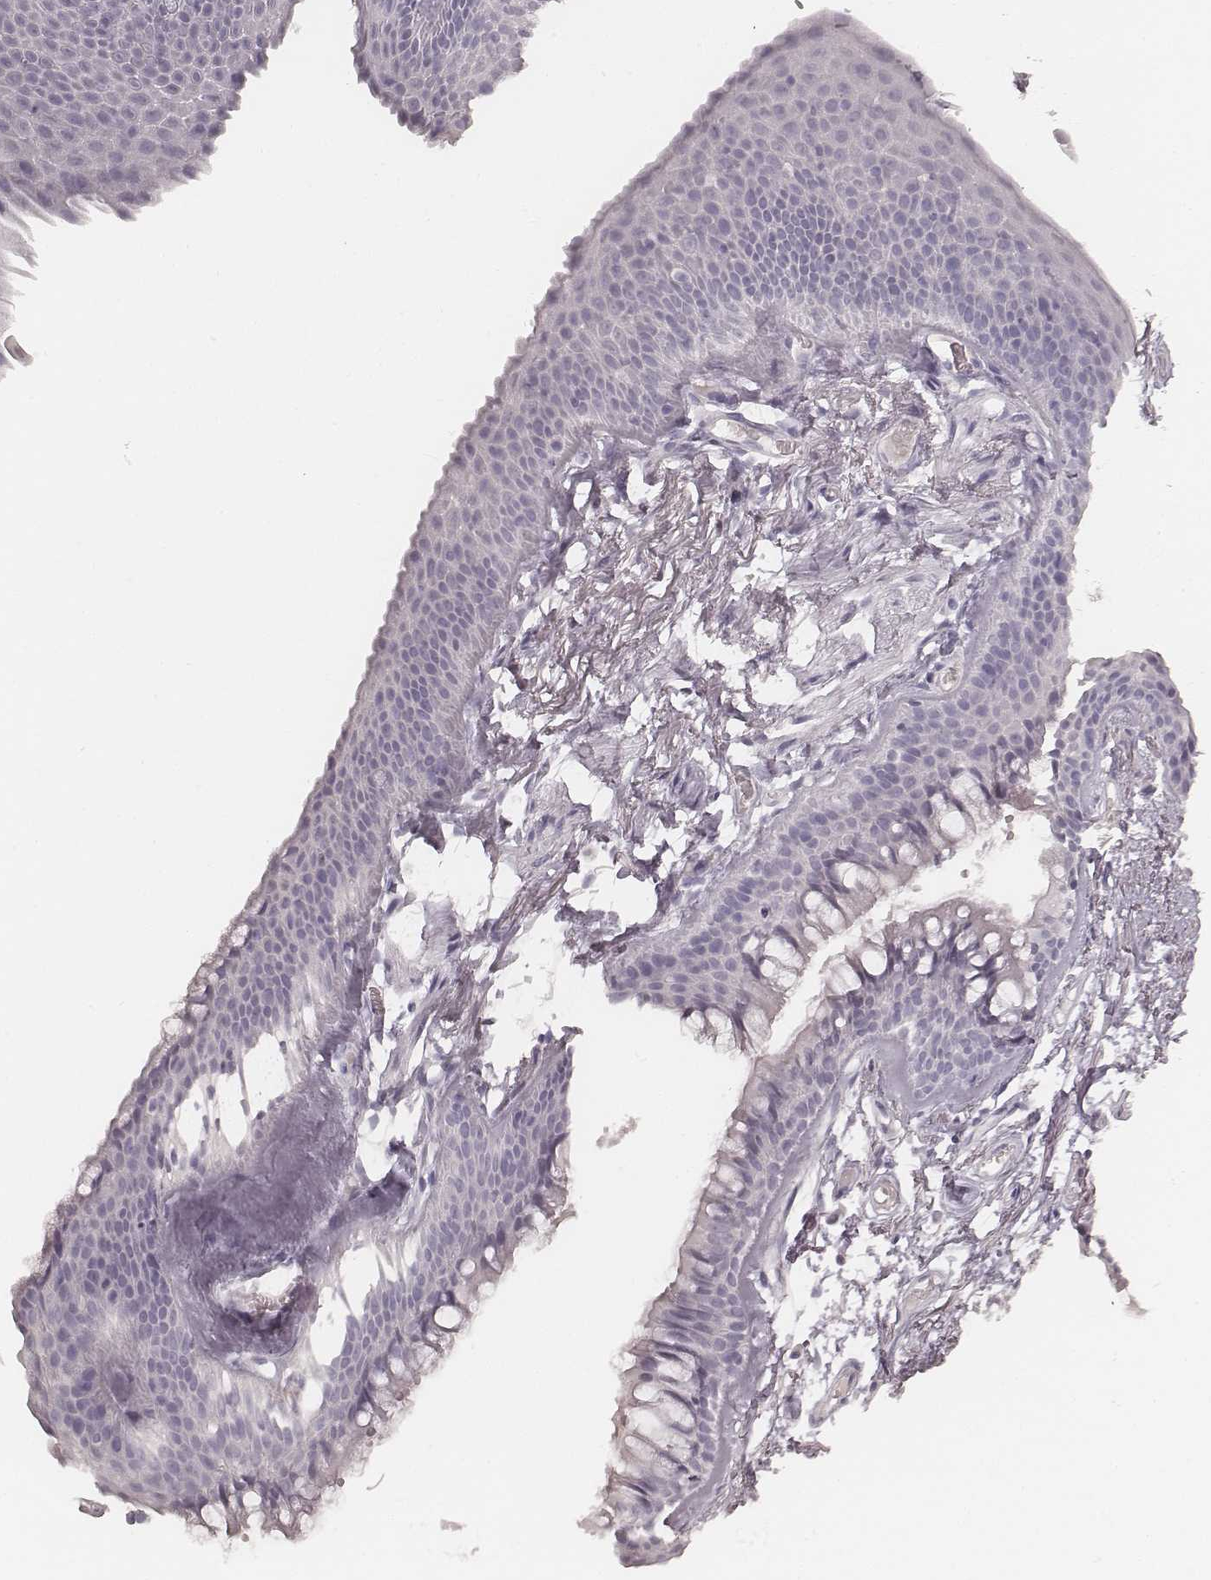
{"staining": {"intensity": "negative", "quantity": "none", "location": "none"}, "tissue": "adipose tissue", "cell_type": "Adipocytes", "image_type": "normal", "snomed": [{"axis": "morphology", "description": "Normal tissue, NOS"}, {"axis": "topography", "description": "Cartilage tissue"}, {"axis": "topography", "description": "Bronchus"}], "caption": "This micrograph is of normal adipose tissue stained with immunohistochemistry to label a protein in brown with the nuclei are counter-stained blue. There is no expression in adipocytes.", "gene": "KRT26", "patient": {"sex": "female", "age": 79}}